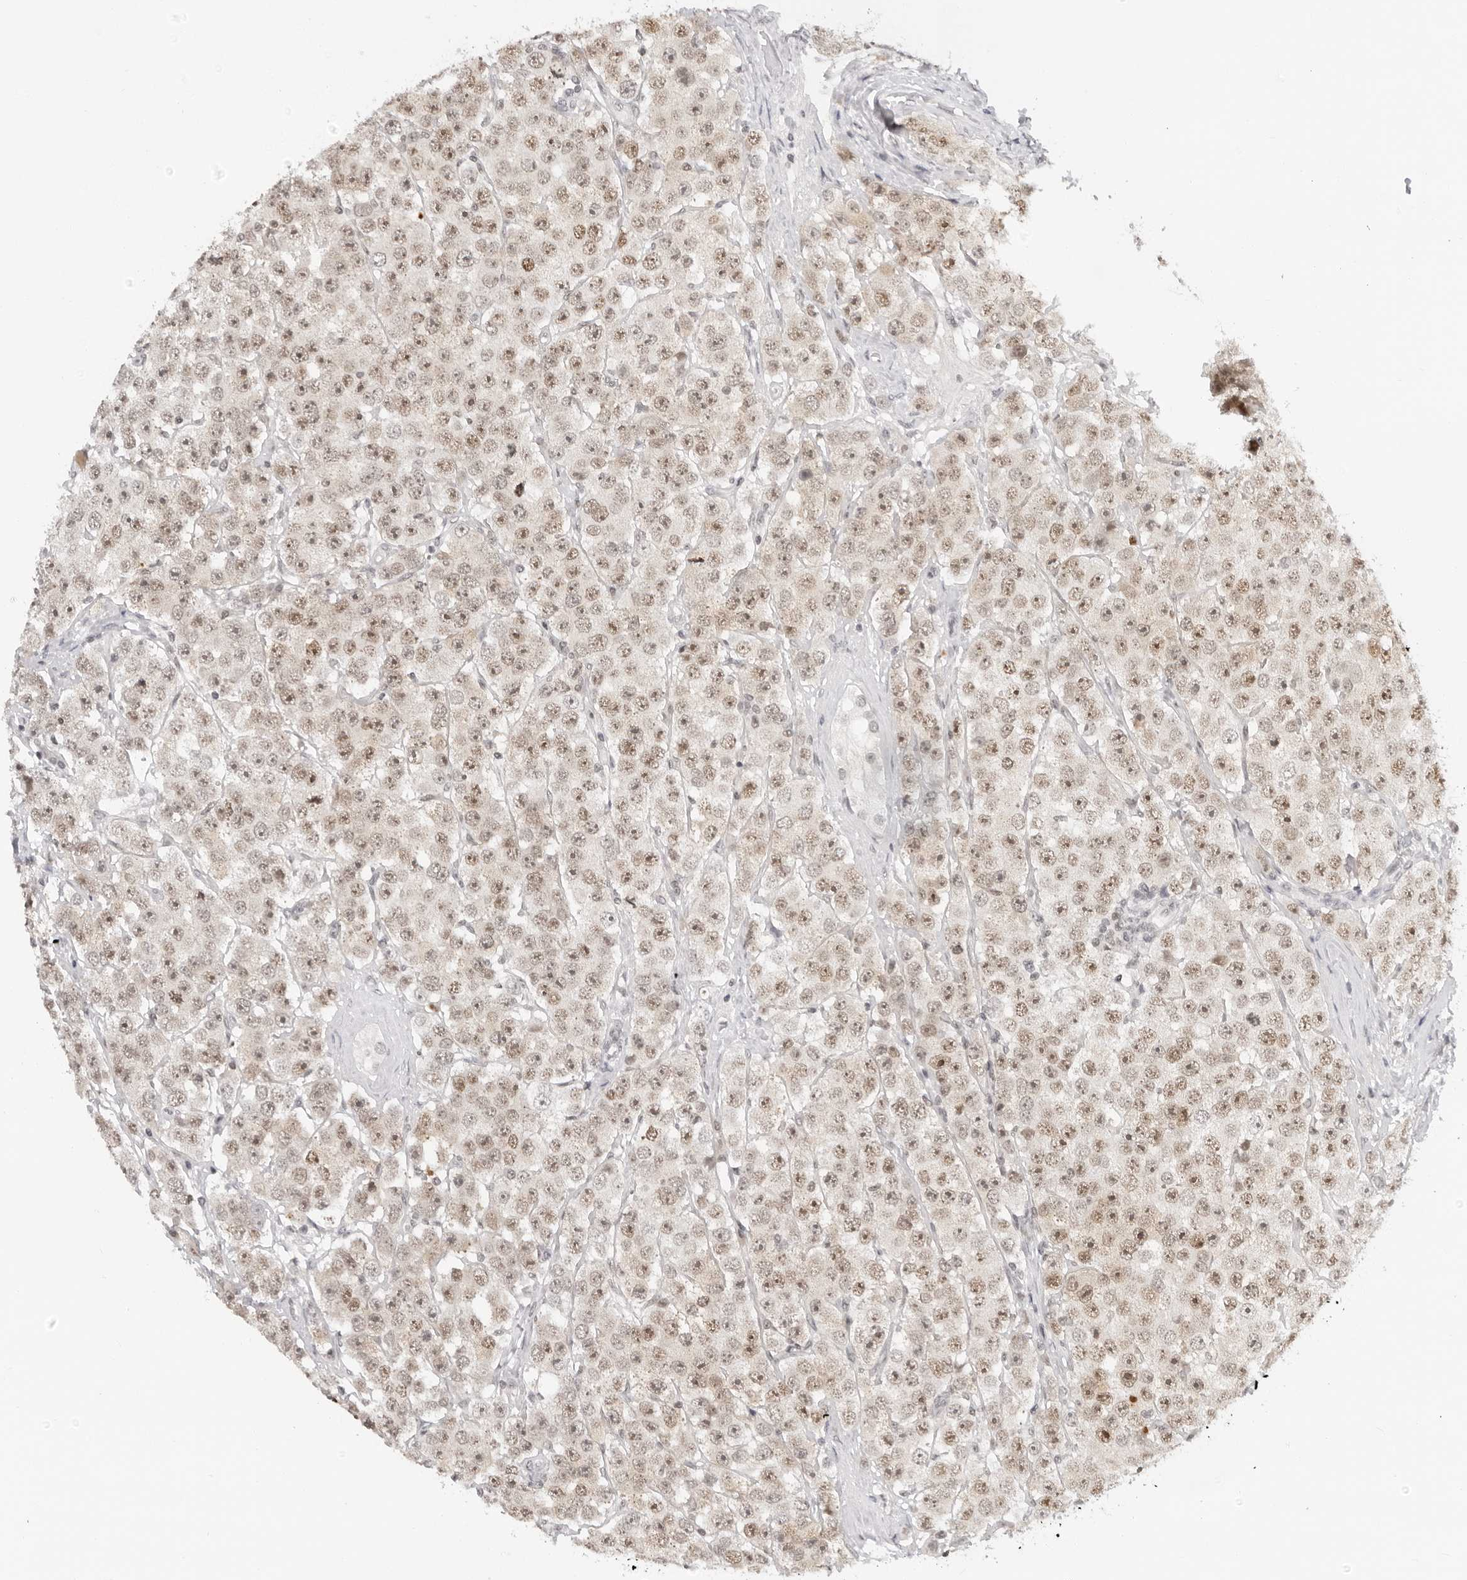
{"staining": {"intensity": "moderate", "quantity": ">75%", "location": "nuclear"}, "tissue": "testis cancer", "cell_type": "Tumor cells", "image_type": "cancer", "snomed": [{"axis": "morphology", "description": "Seminoma, NOS"}, {"axis": "topography", "description": "Testis"}], "caption": "Human testis seminoma stained with a brown dye displays moderate nuclear positive positivity in about >75% of tumor cells.", "gene": "MSH6", "patient": {"sex": "male", "age": 28}}